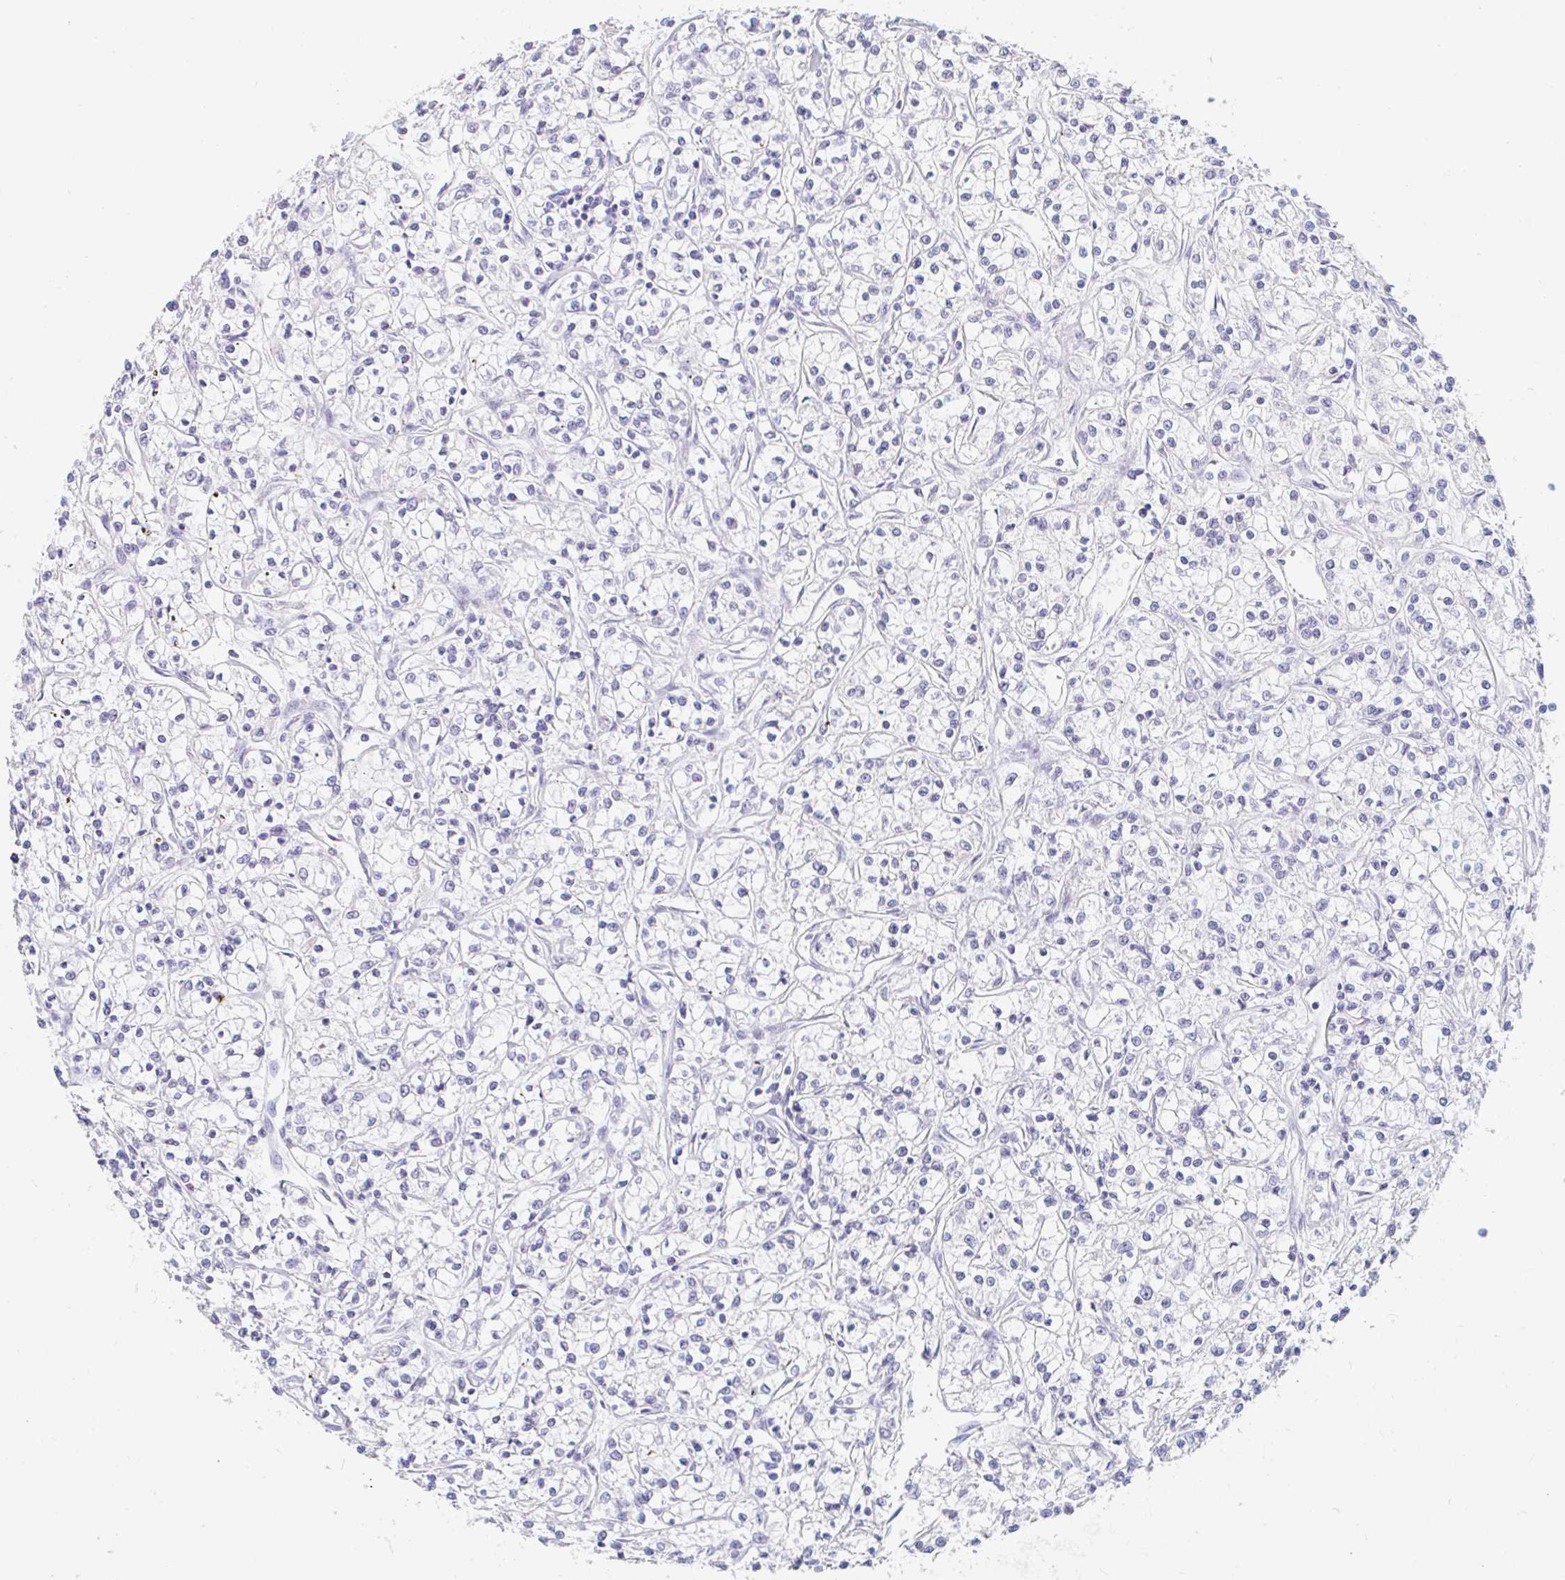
{"staining": {"intensity": "negative", "quantity": "none", "location": "none"}, "tissue": "renal cancer", "cell_type": "Tumor cells", "image_type": "cancer", "snomed": [{"axis": "morphology", "description": "Adenocarcinoma, NOS"}, {"axis": "topography", "description": "Kidney"}], "caption": "A high-resolution photomicrograph shows IHC staining of renal cancer, which demonstrates no significant staining in tumor cells.", "gene": "TEX44", "patient": {"sex": "female", "age": 59}}